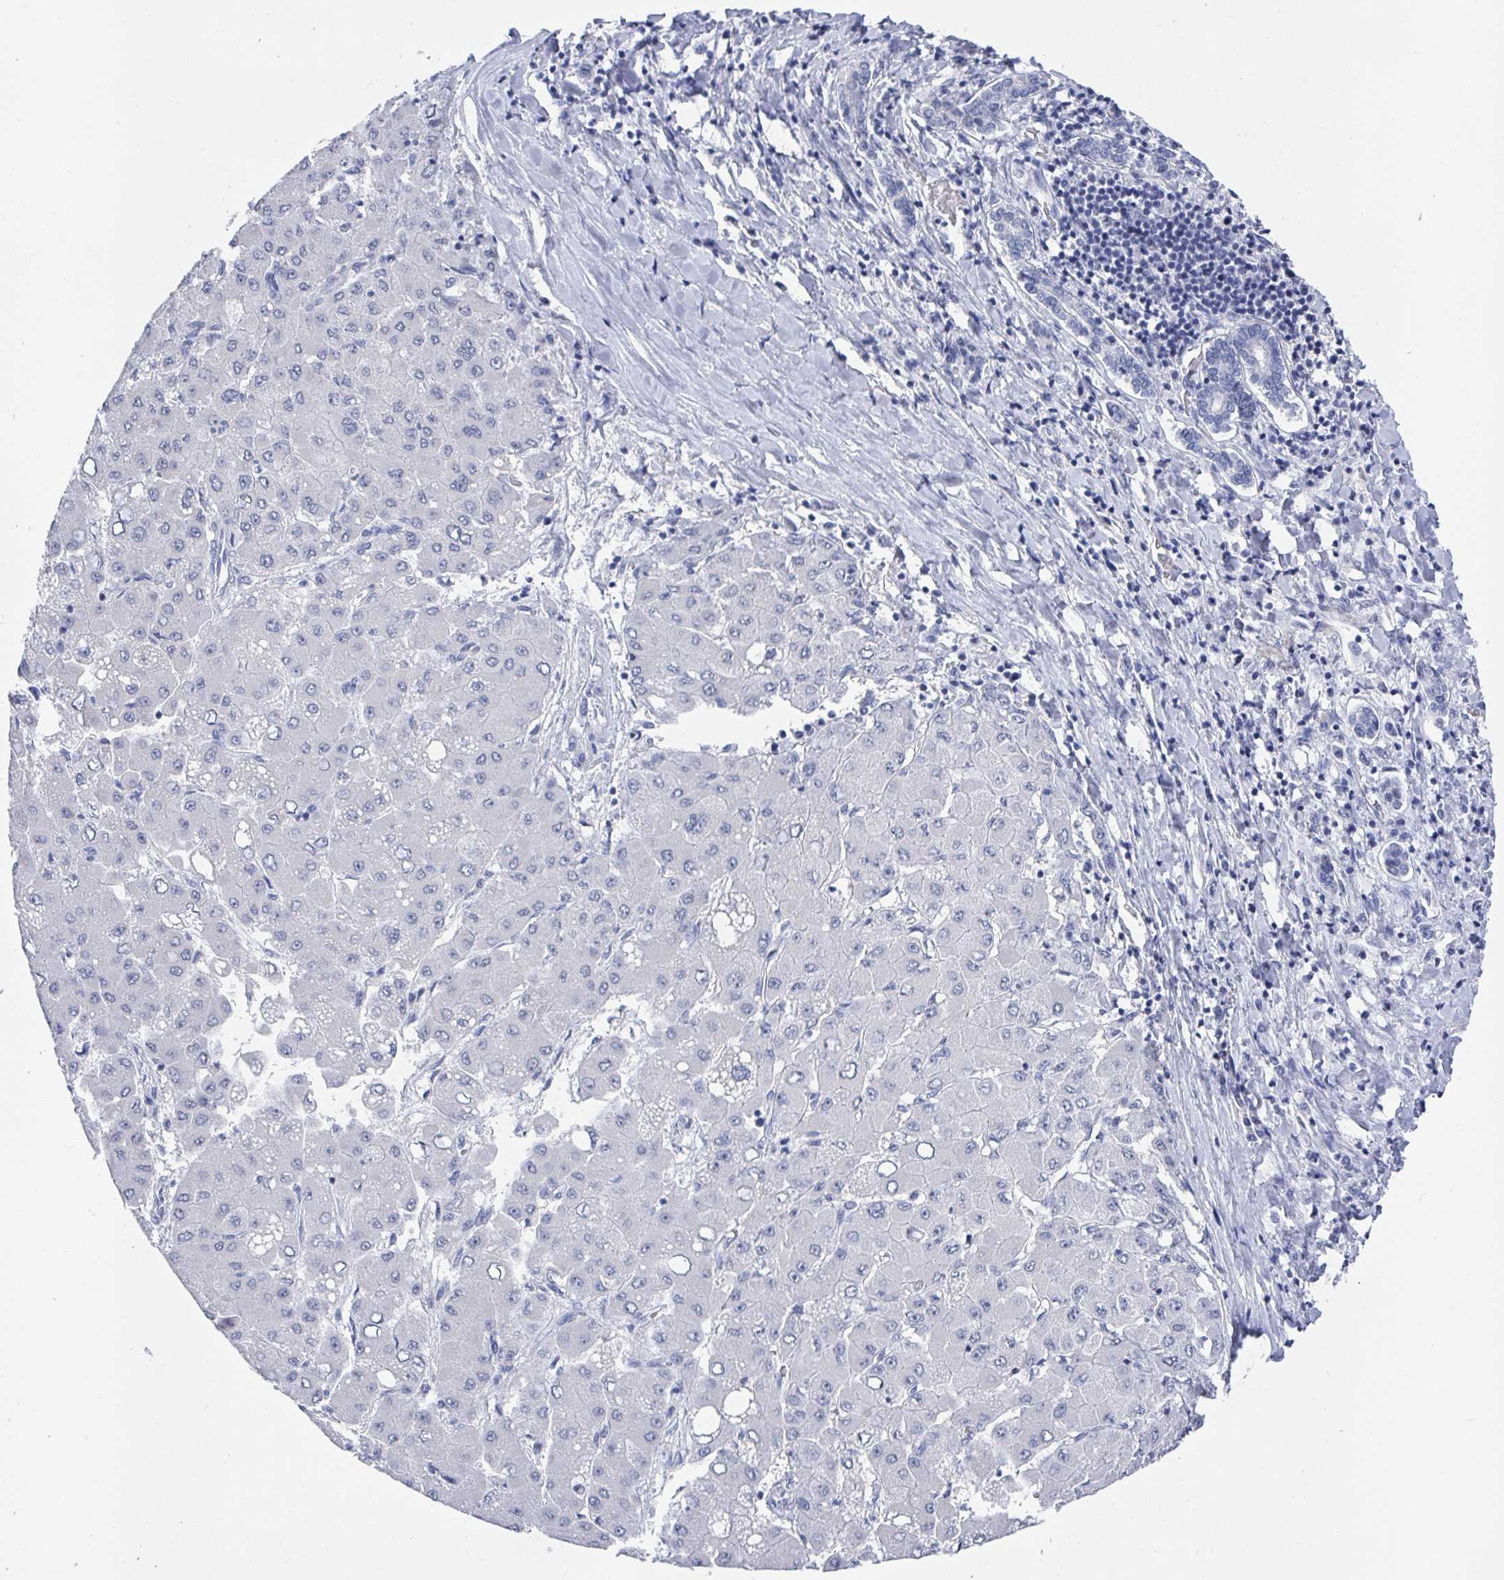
{"staining": {"intensity": "negative", "quantity": "none", "location": "none"}, "tissue": "liver cancer", "cell_type": "Tumor cells", "image_type": "cancer", "snomed": [{"axis": "morphology", "description": "Carcinoma, Hepatocellular, NOS"}, {"axis": "topography", "description": "Liver"}], "caption": "Micrograph shows no protein expression in tumor cells of liver cancer tissue.", "gene": "CAMKV", "patient": {"sex": "male", "age": 40}}